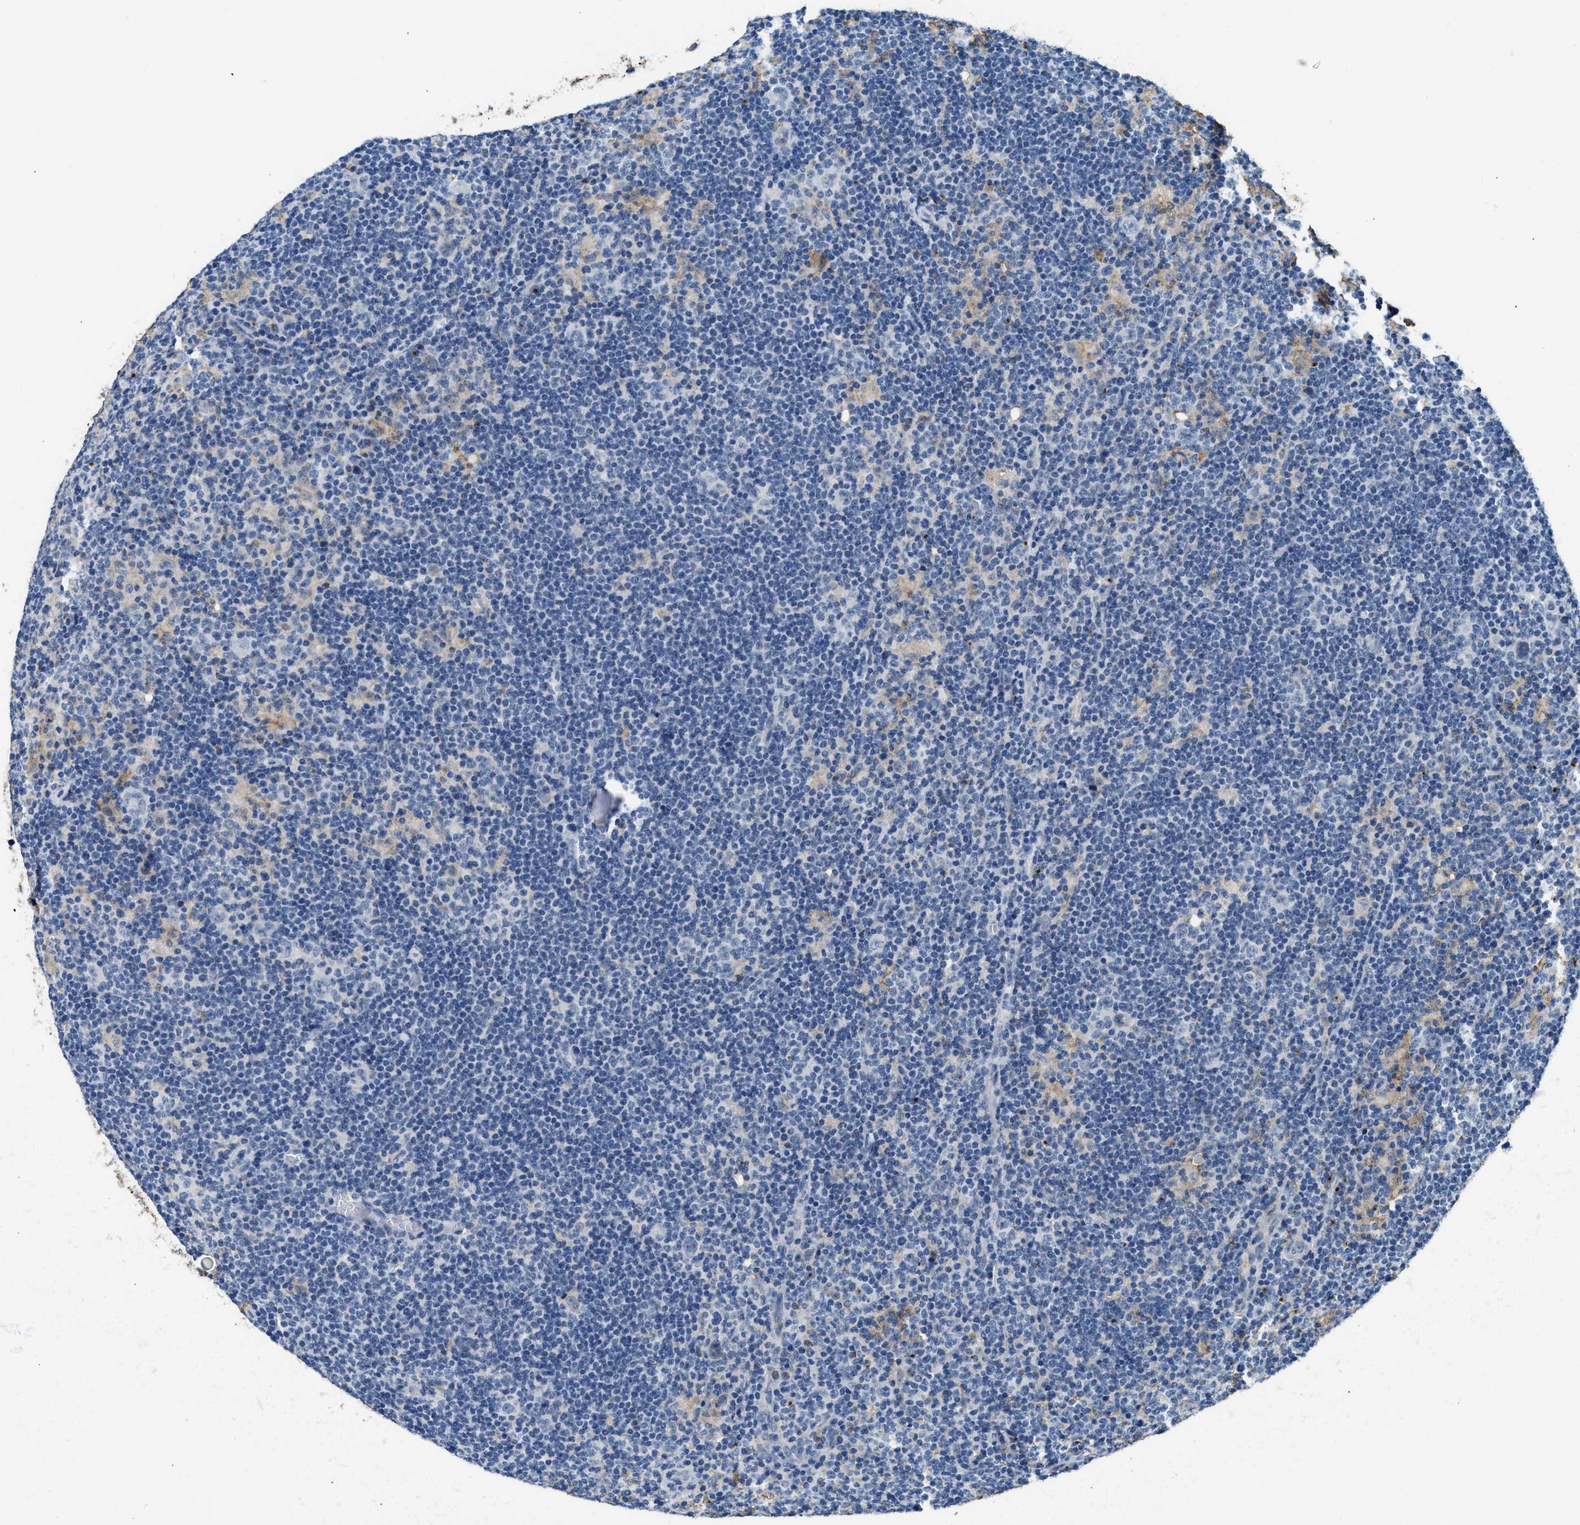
{"staining": {"intensity": "negative", "quantity": "none", "location": "none"}, "tissue": "lymphoma", "cell_type": "Tumor cells", "image_type": "cancer", "snomed": [{"axis": "morphology", "description": "Hodgkin's disease, NOS"}, {"axis": "topography", "description": "Lymph node"}], "caption": "Photomicrograph shows no protein expression in tumor cells of lymphoma tissue. The staining is performed using DAB brown chromogen with nuclei counter-stained in using hematoxylin.", "gene": "LRP1", "patient": {"sex": "female", "age": 57}}